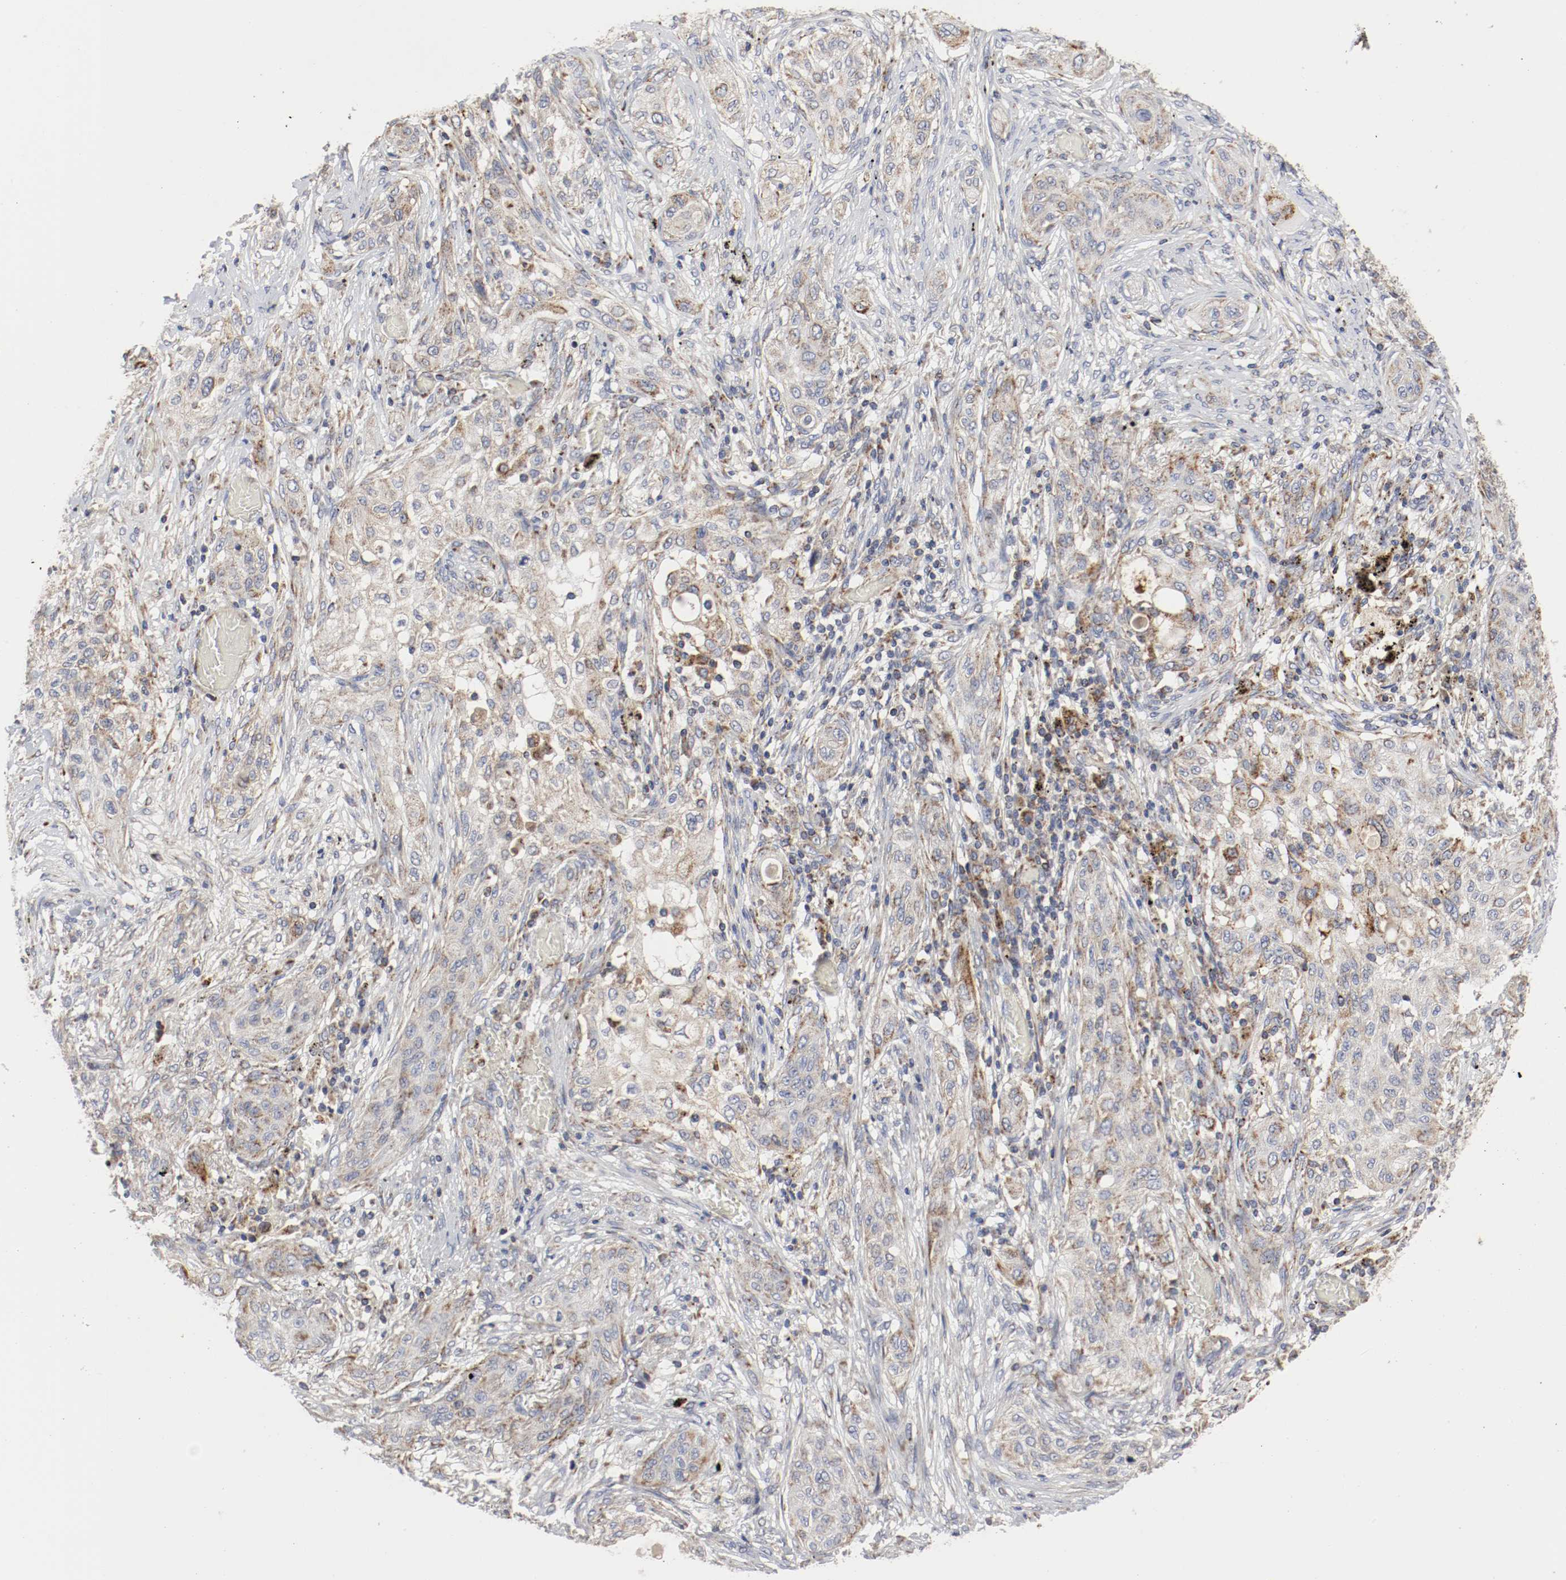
{"staining": {"intensity": "weak", "quantity": "25%-75%", "location": "cytoplasmic/membranous"}, "tissue": "lung cancer", "cell_type": "Tumor cells", "image_type": "cancer", "snomed": [{"axis": "morphology", "description": "Squamous cell carcinoma, NOS"}, {"axis": "topography", "description": "Lung"}], "caption": "Lung cancer (squamous cell carcinoma) stained with a brown dye exhibits weak cytoplasmic/membranous positive positivity in approximately 25%-75% of tumor cells.", "gene": "AFG3L2", "patient": {"sex": "female", "age": 47}}